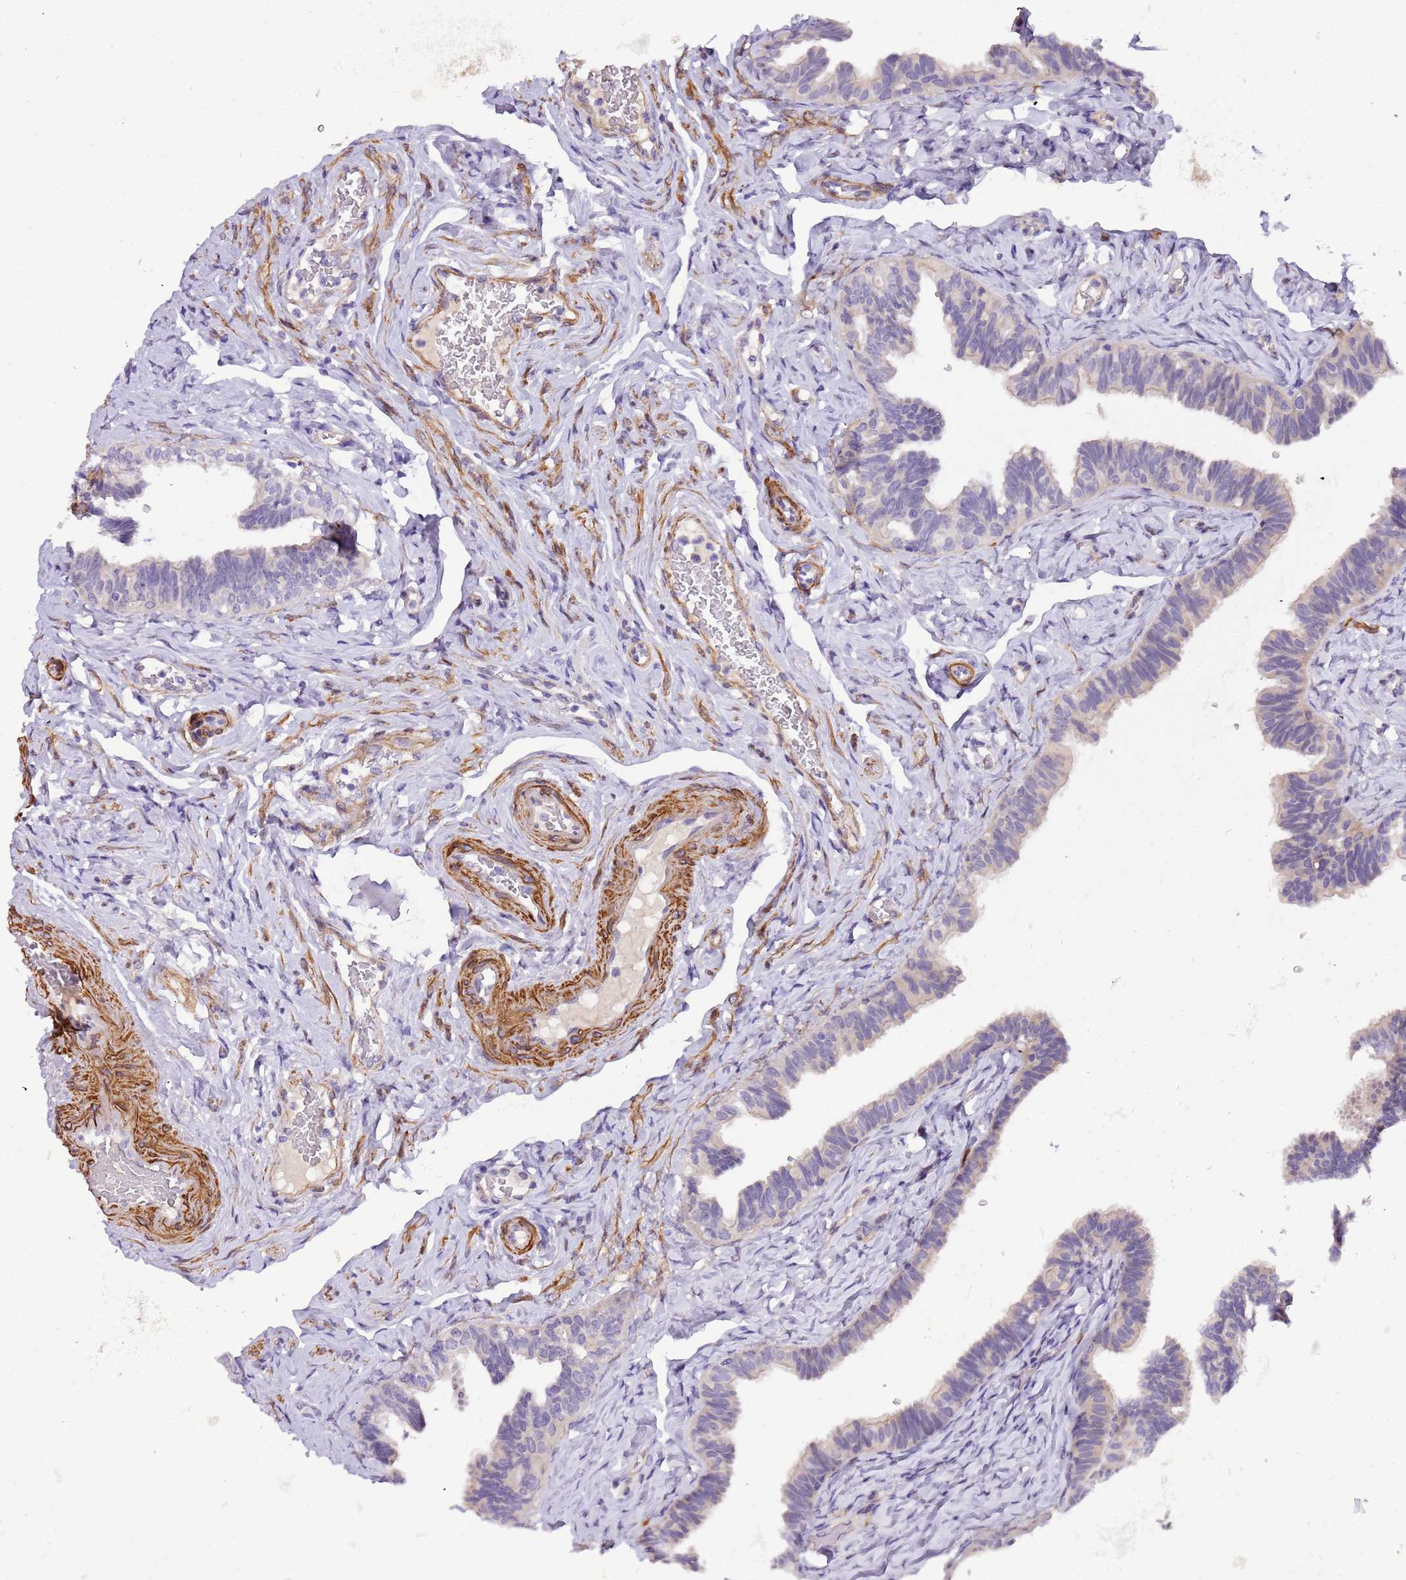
{"staining": {"intensity": "negative", "quantity": "none", "location": "none"}, "tissue": "fallopian tube", "cell_type": "Glandular cells", "image_type": "normal", "snomed": [{"axis": "morphology", "description": "Normal tissue, NOS"}, {"axis": "topography", "description": "Fallopian tube"}], "caption": "Immunohistochemistry of unremarkable fallopian tube demonstrates no positivity in glandular cells.", "gene": "PLEKHH1", "patient": {"sex": "female", "age": 39}}